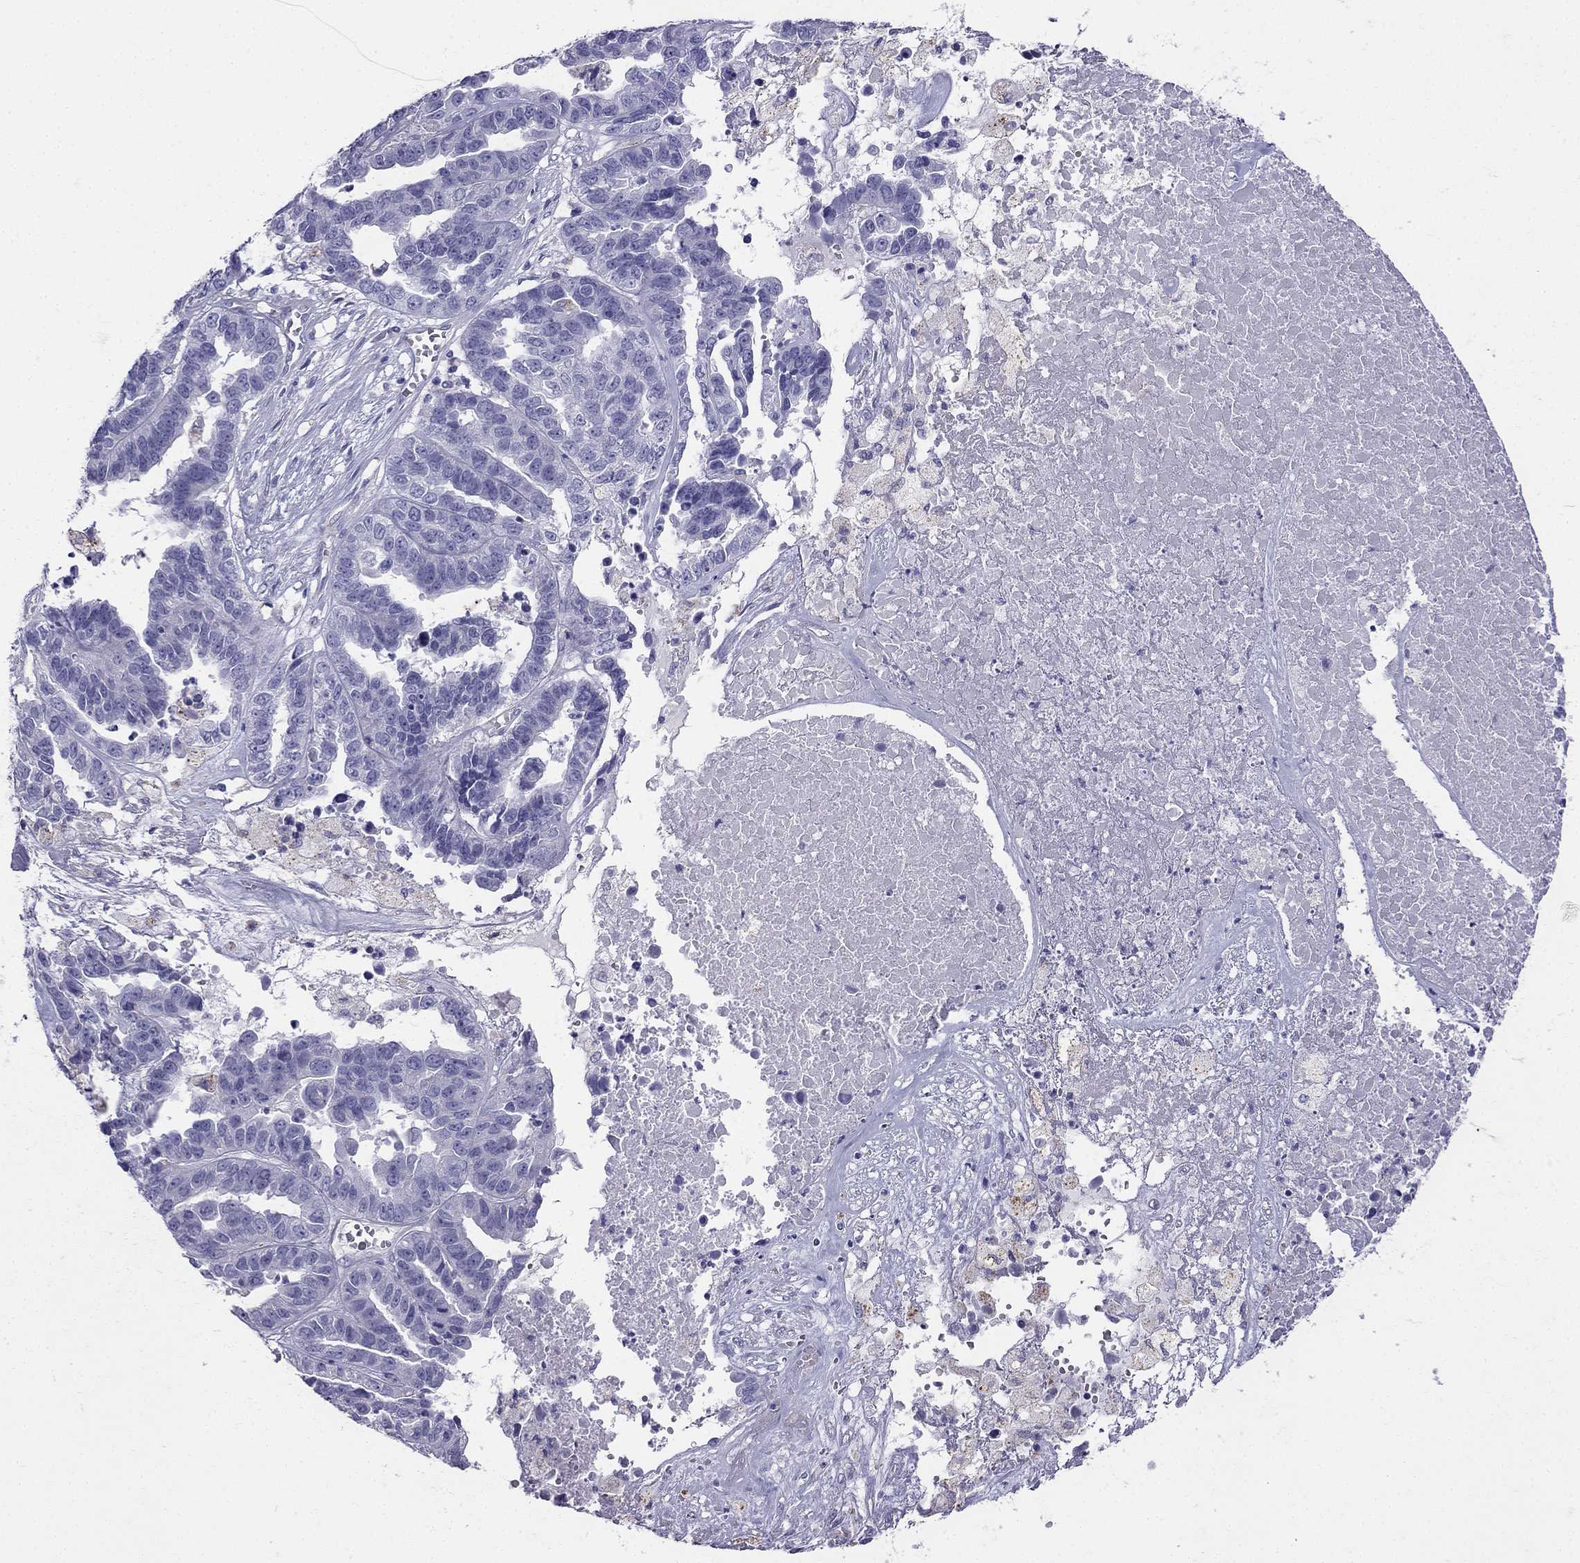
{"staining": {"intensity": "negative", "quantity": "none", "location": "none"}, "tissue": "ovarian cancer", "cell_type": "Tumor cells", "image_type": "cancer", "snomed": [{"axis": "morphology", "description": "Cystadenocarcinoma, serous, NOS"}, {"axis": "topography", "description": "Ovary"}], "caption": "The histopathology image displays no staining of tumor cells in serous cystadenocarcinoma (ovarian).", "gene": "ALOXE3", "patient": {"sex": "female", "age": 87}}